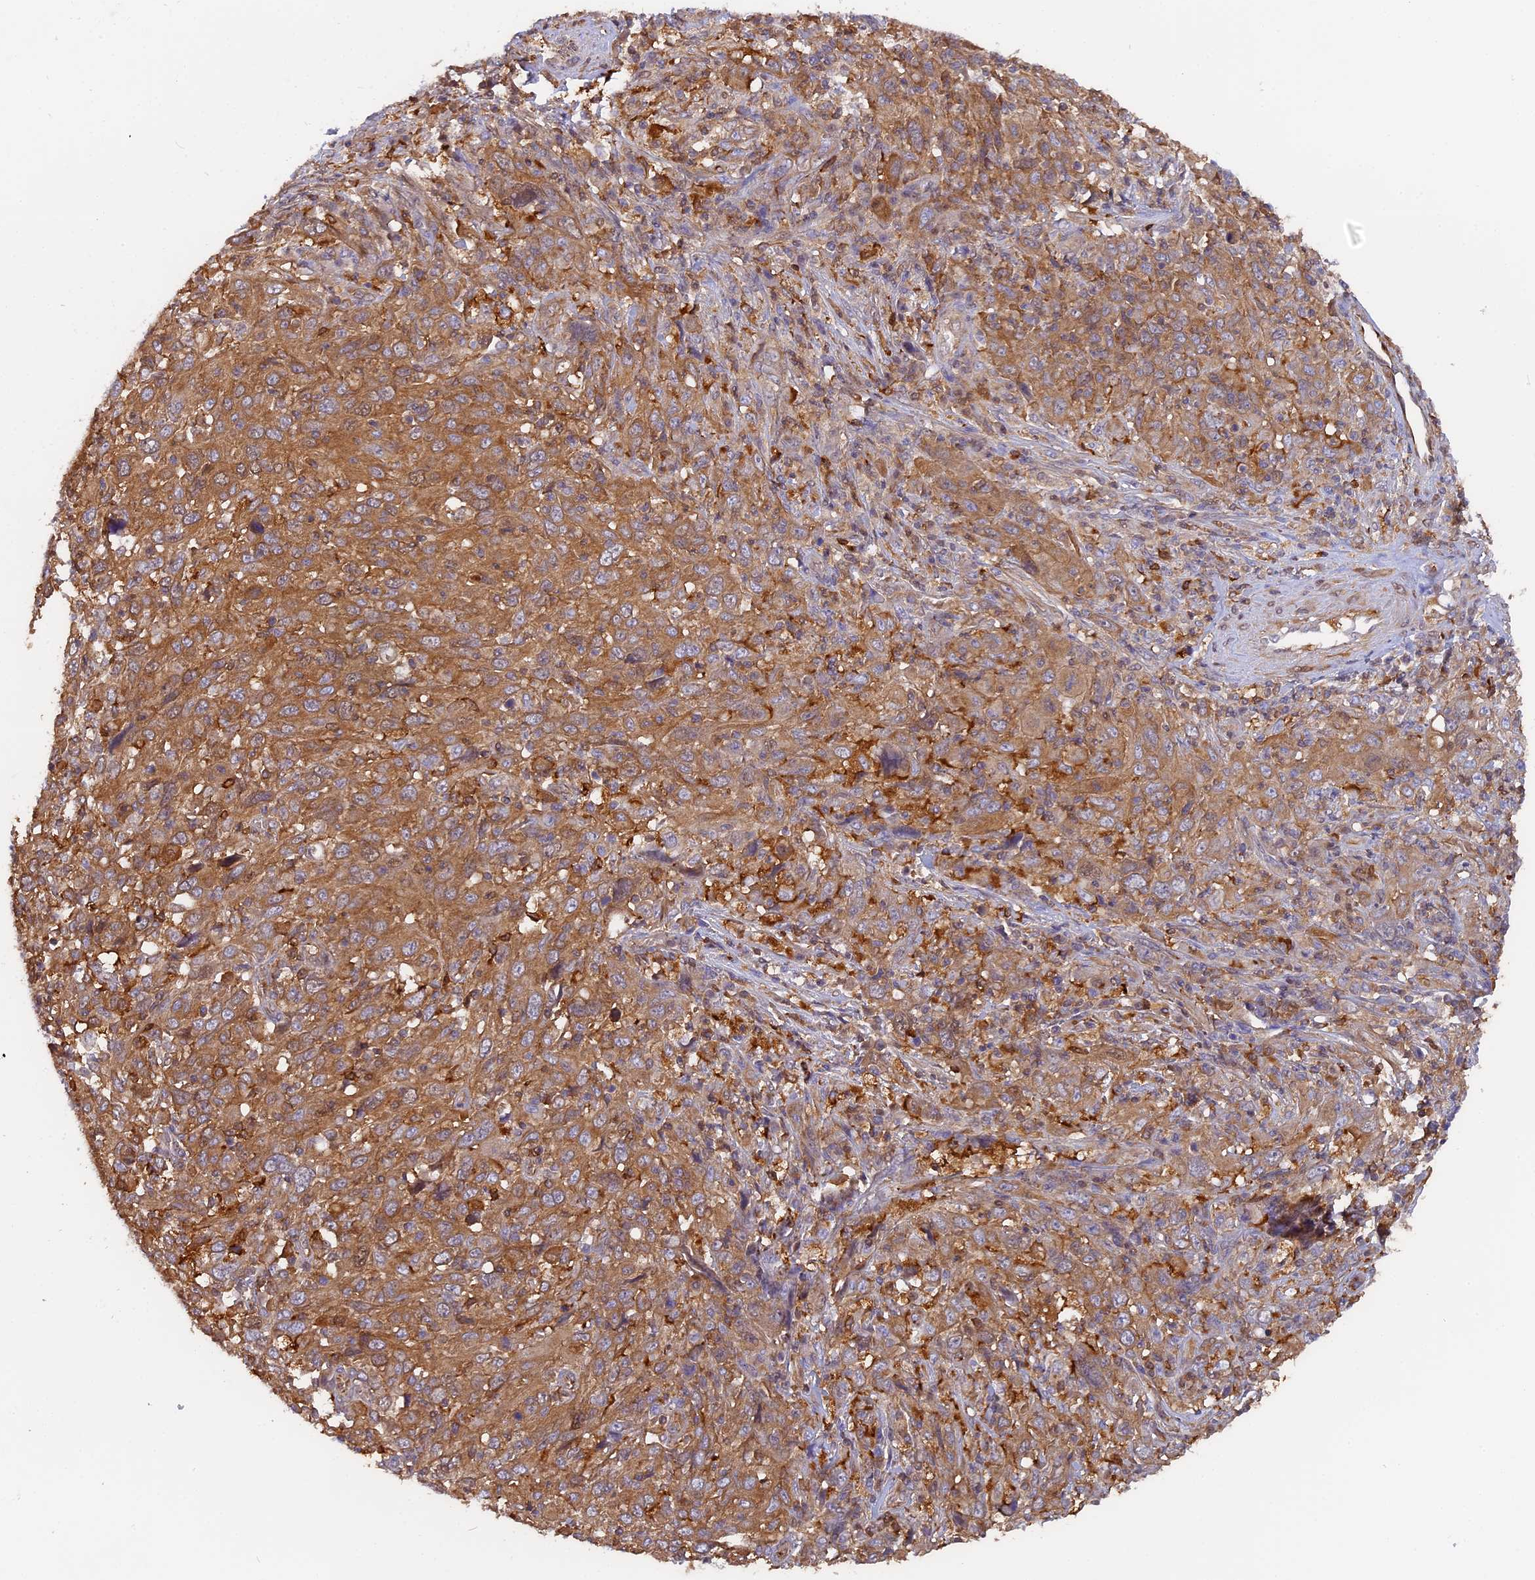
{"staining": {"intensity": "moderate", "quantity": ">75%", "location": "cytoplasmic/membranous"}, "tissue": "cervical cancer", "cell_type": "Tumor cells", "image_type": "cancer", "snomed": [{"axis": "morphology", "description": "Squamous cell carcinoma, NOS"}, {"axis": "topography", "description": "Cervix"}], "caption": "A photomicrograph showing moderate cytoplasmic/membranous positivity in about >75% of tumor cells in cervical cancer, as visualized by brown immunohistochemical staining.", "gene": "FAM118B", "patient": {"sex": "female", "age": 46}}